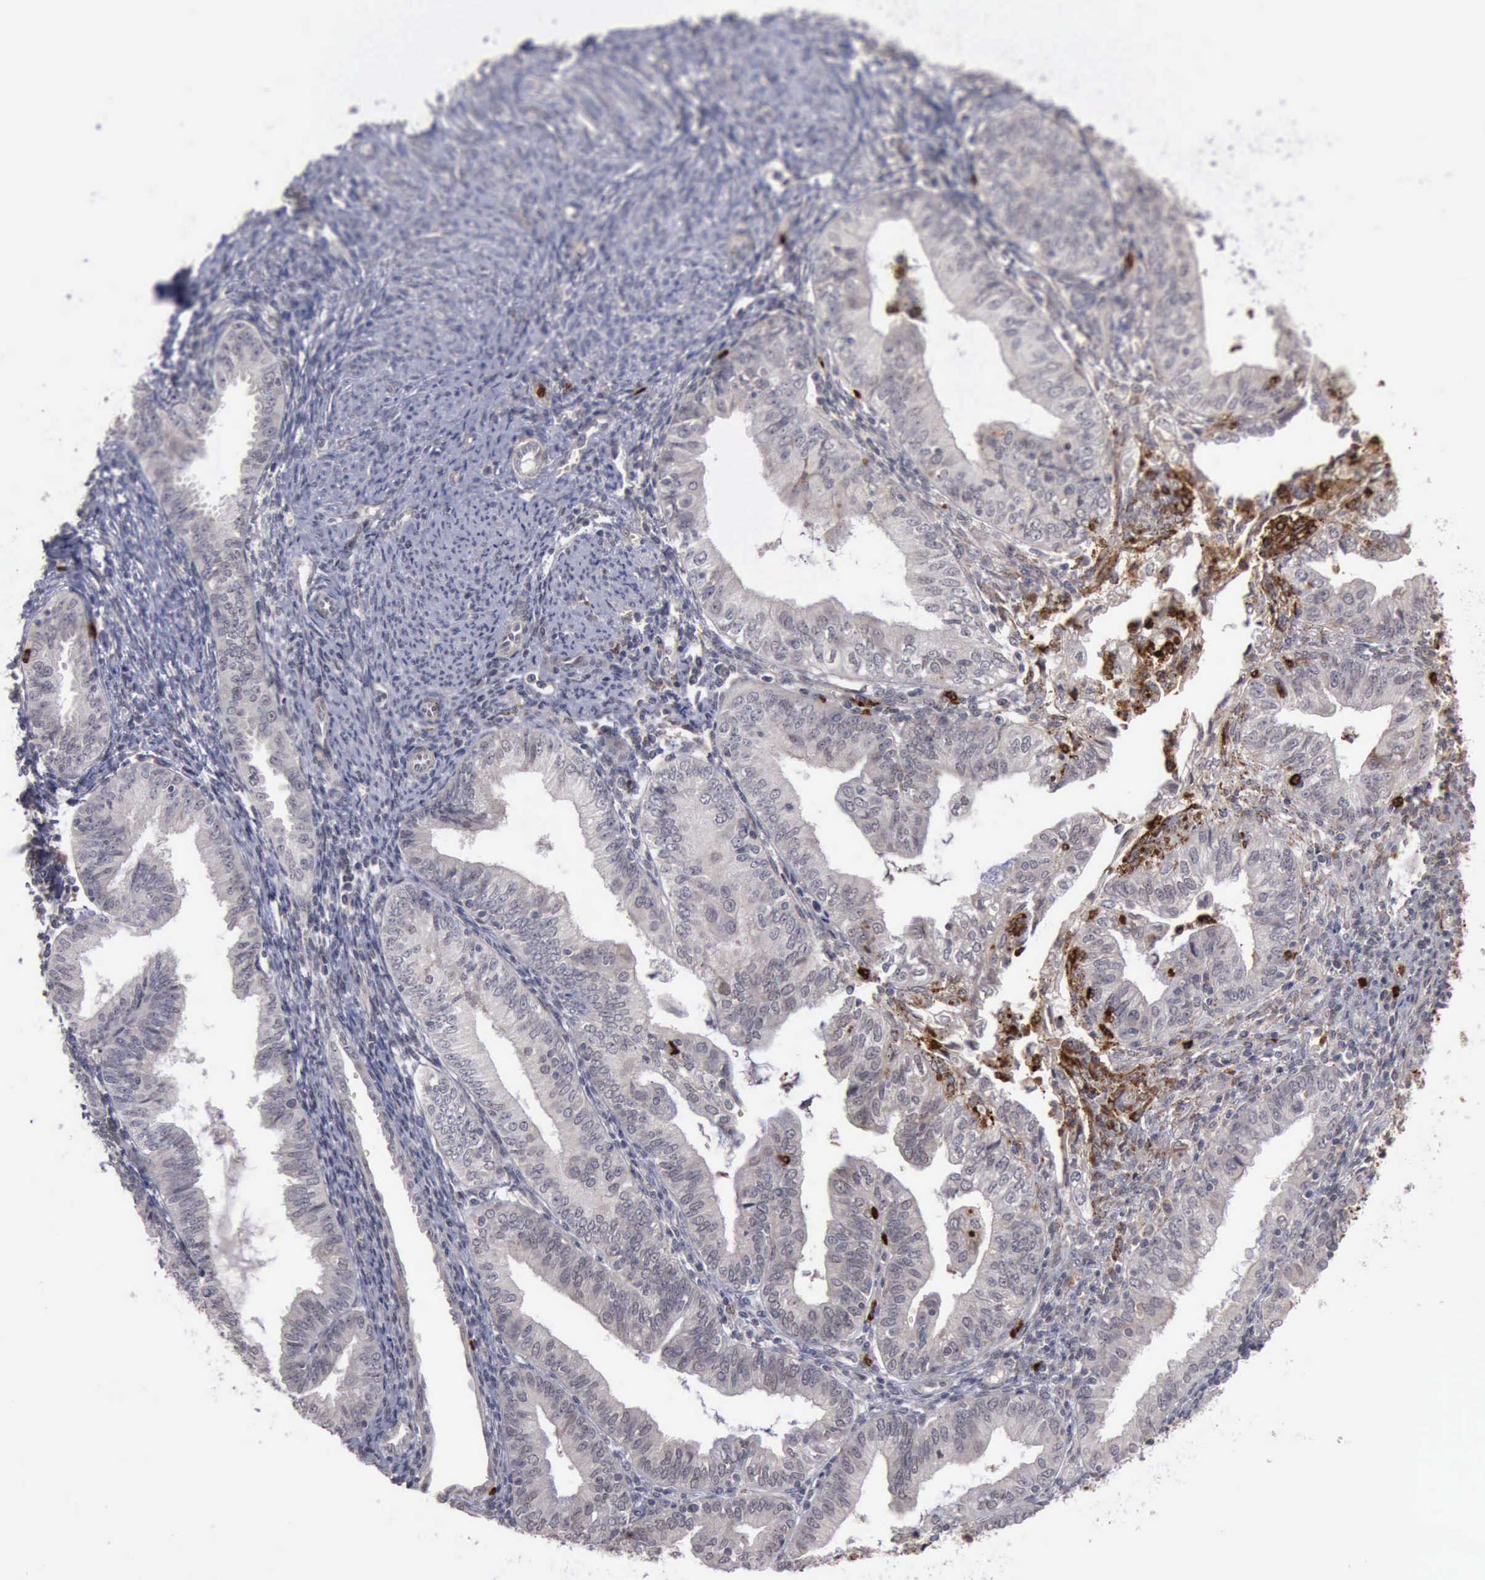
{"staining": {"intensity": "negative", "quantity": "none", "location": "none"}, "tissue": "endometrial cancer", "cell_type": "Tumor cells", "image_type": "cancer", "snomed": [{"axis": "morphology", "description": "Adenocarcinoma, NOS"}, {"axis": "topography", "description": "Endometrium"}], "caption": "Image shows no significant protein positivity in tumor cells of endometrial adenocarcinoma.", "gene": "MMP9", "patient": {"sex": "female", "age": 55}}